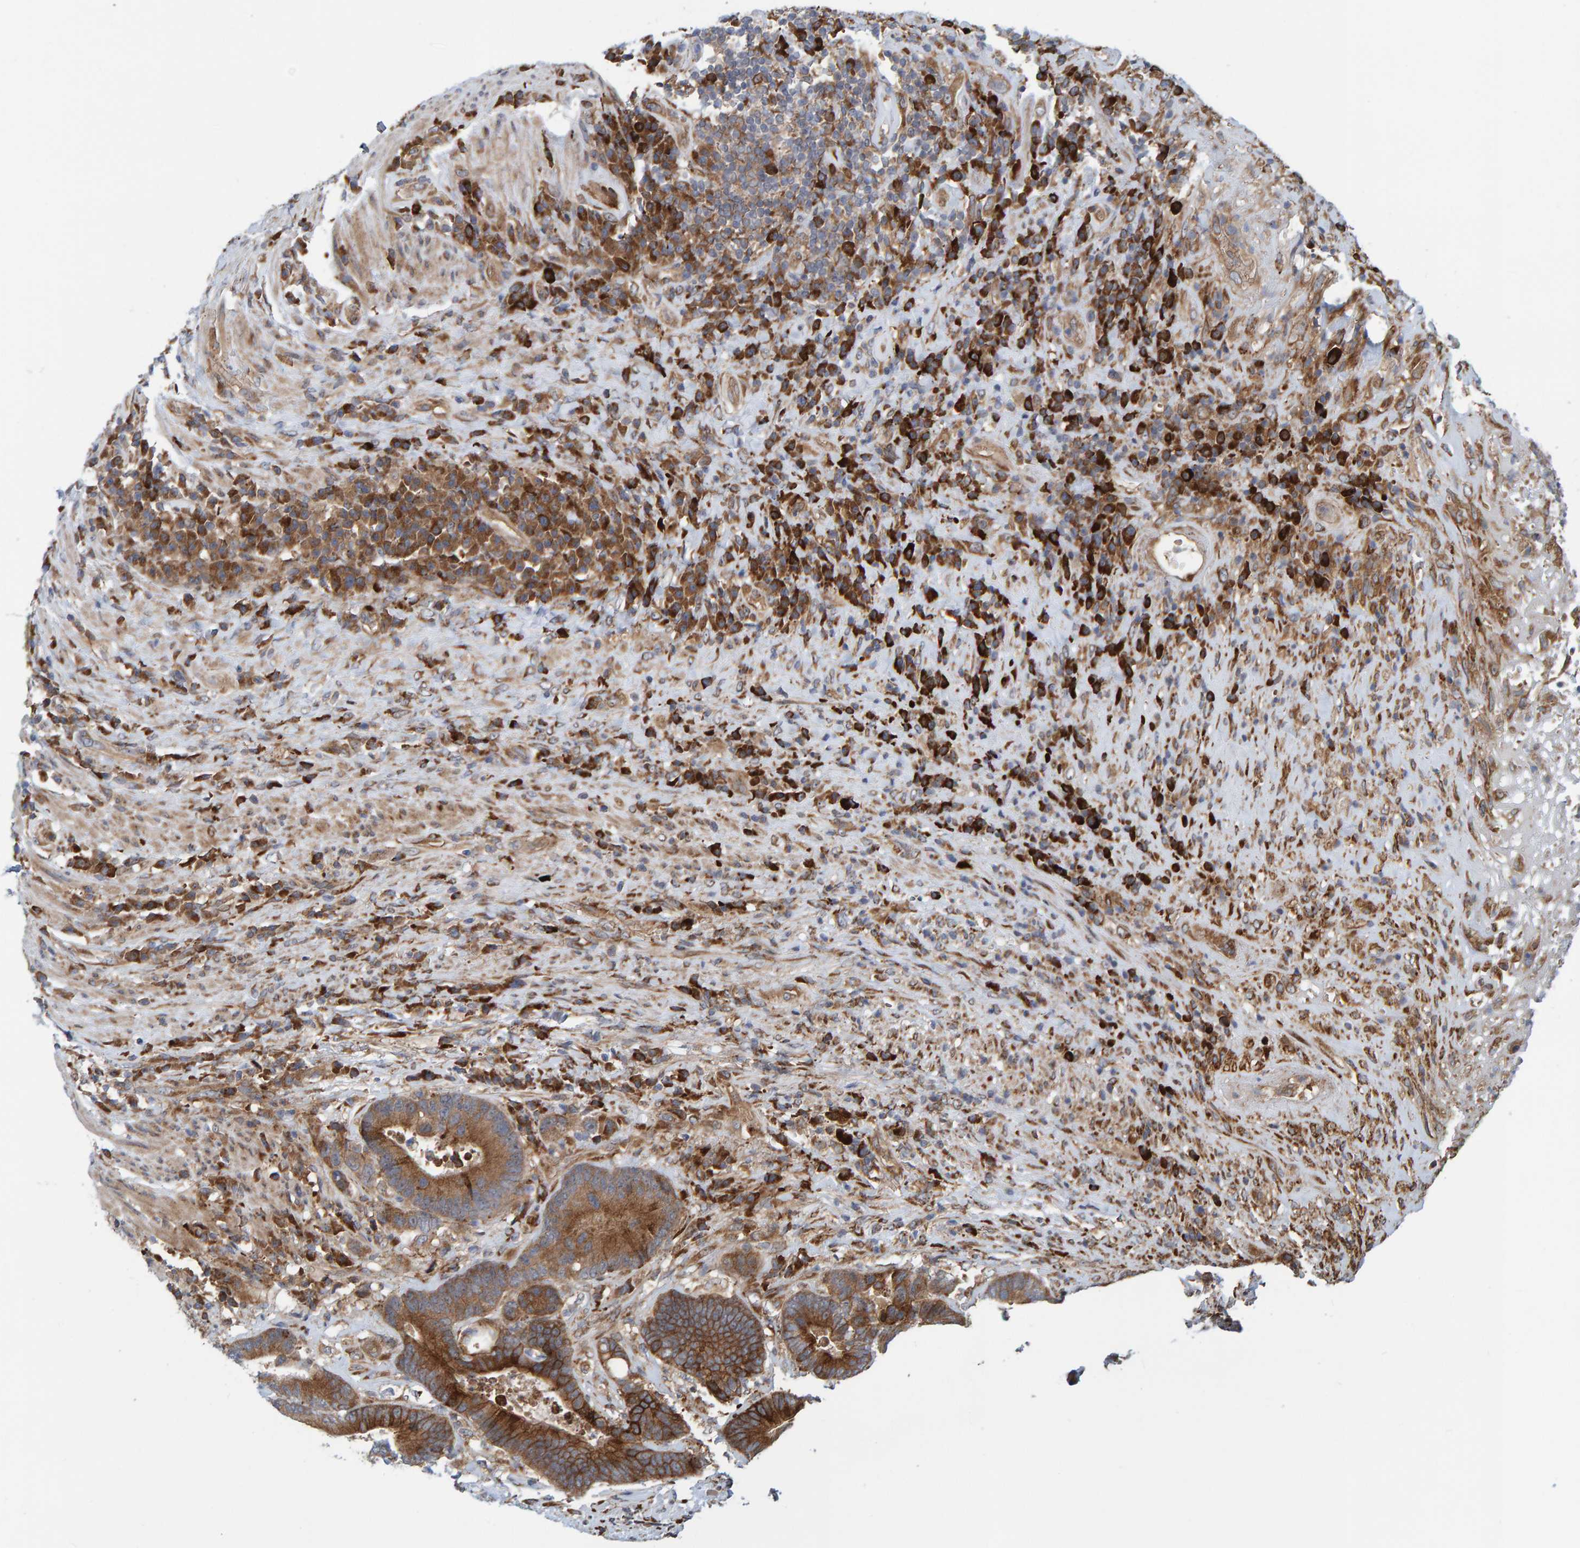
{"staining": {"intensity": "moderate", "quantity": ">75%", "location": "cytoplasmic/membranous"}, "tissue": "colorectal cancer", "cell_type": "Tumor cells", "image_type": "cancer", "snomed": [{"axis": "morphology", "description": "Adenocarcinoma, NOS"}, {"axis": "topography", "description": "Rectum"}], "caption": "About >75% of tumor cells in colorectal cancer (adenocarcinoma) reveal moderate cytoplasmic/membranous protein positivity as visualized by brown immunohistochemical staining.", "gene": "KIAA0753", "patient": {"sex": "female", "age": 89}}